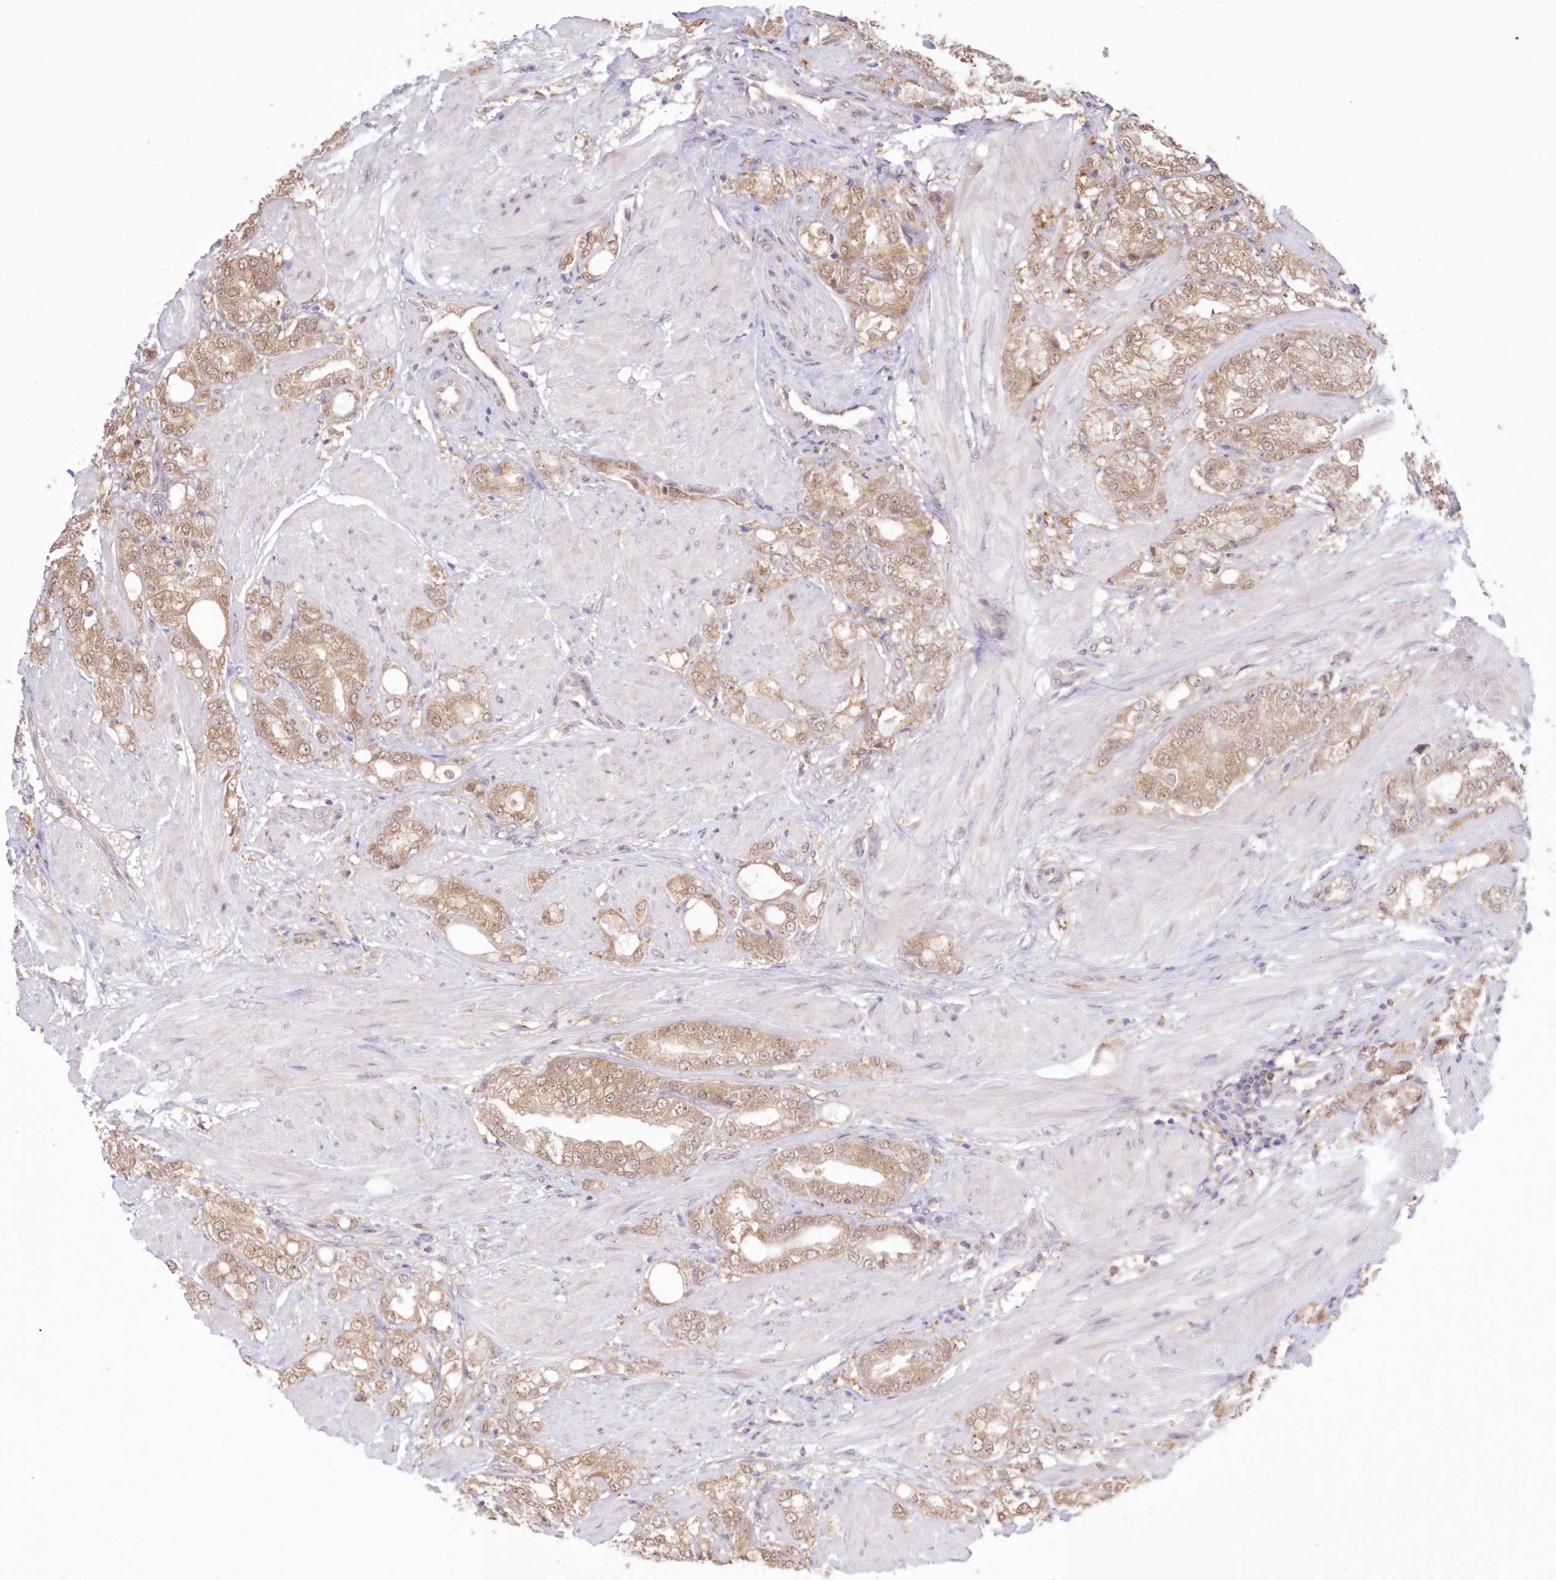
{"staining": {"intensity": "moderate", "quantity": ">75%", "location": "cytoplasmic/membranous"}, "tissue": "prostate cancer", "cell_type": "Tumor cells", "image_type": "cancer", "snomed": [{"axis": "morphology", "description": "Adenocarcinoma, High grade"}, {"axis": "topography", "description": "Prostate"}], "caption": "High-power microscopy captured an immunohistochemistry (IHC) micrograph of high-grade adenocarcinoma (prostate), revealing moderate cytoplasmic/membranous staining in approximately >75% of tumor cells.", "gene": "RNPEP", "patient": {"sex": "male", "age": 50}}